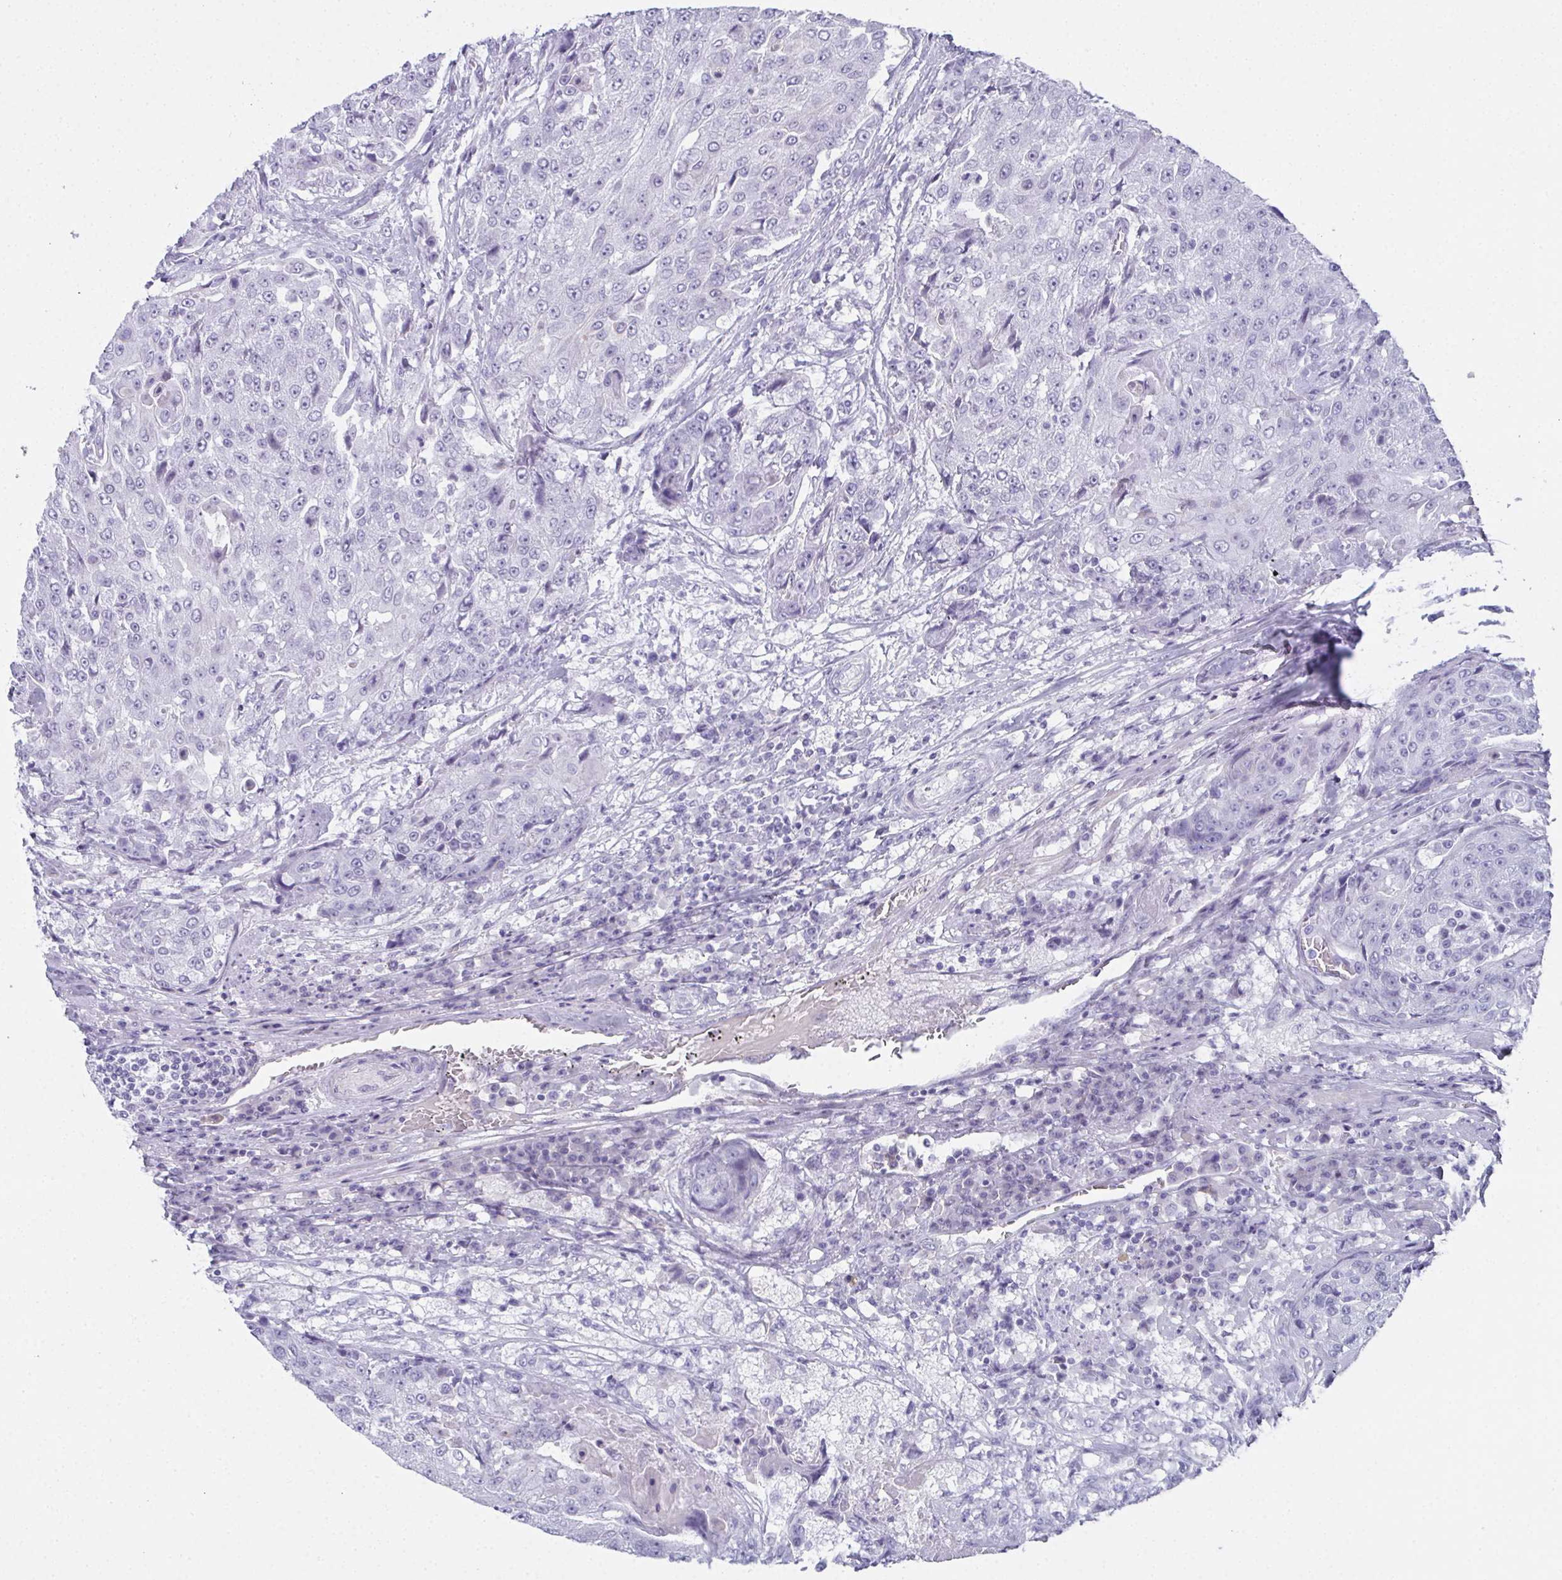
{"staining": {"intensity": "negative", "quantity": "none", "location": "none"}, "tissue": "urothelial cancer", "cell_type": "Tumor cells", "image_type": "cancer", "snomed": [{"axis": "morphology", "description": "Urothelial carcinoma, High grade"}, {"axis": "topography", "description": "Urinary bladder"}], "caption": "This photomicrograph is of urothelial cancer stained with immunohistochemistry (IHC) to label a protein in brown with the nuclei are counter-stained blue. There is no expression in tumor cells.", "gene": "SLC36A2", "patient": {"sex": "female", "age": 63}}